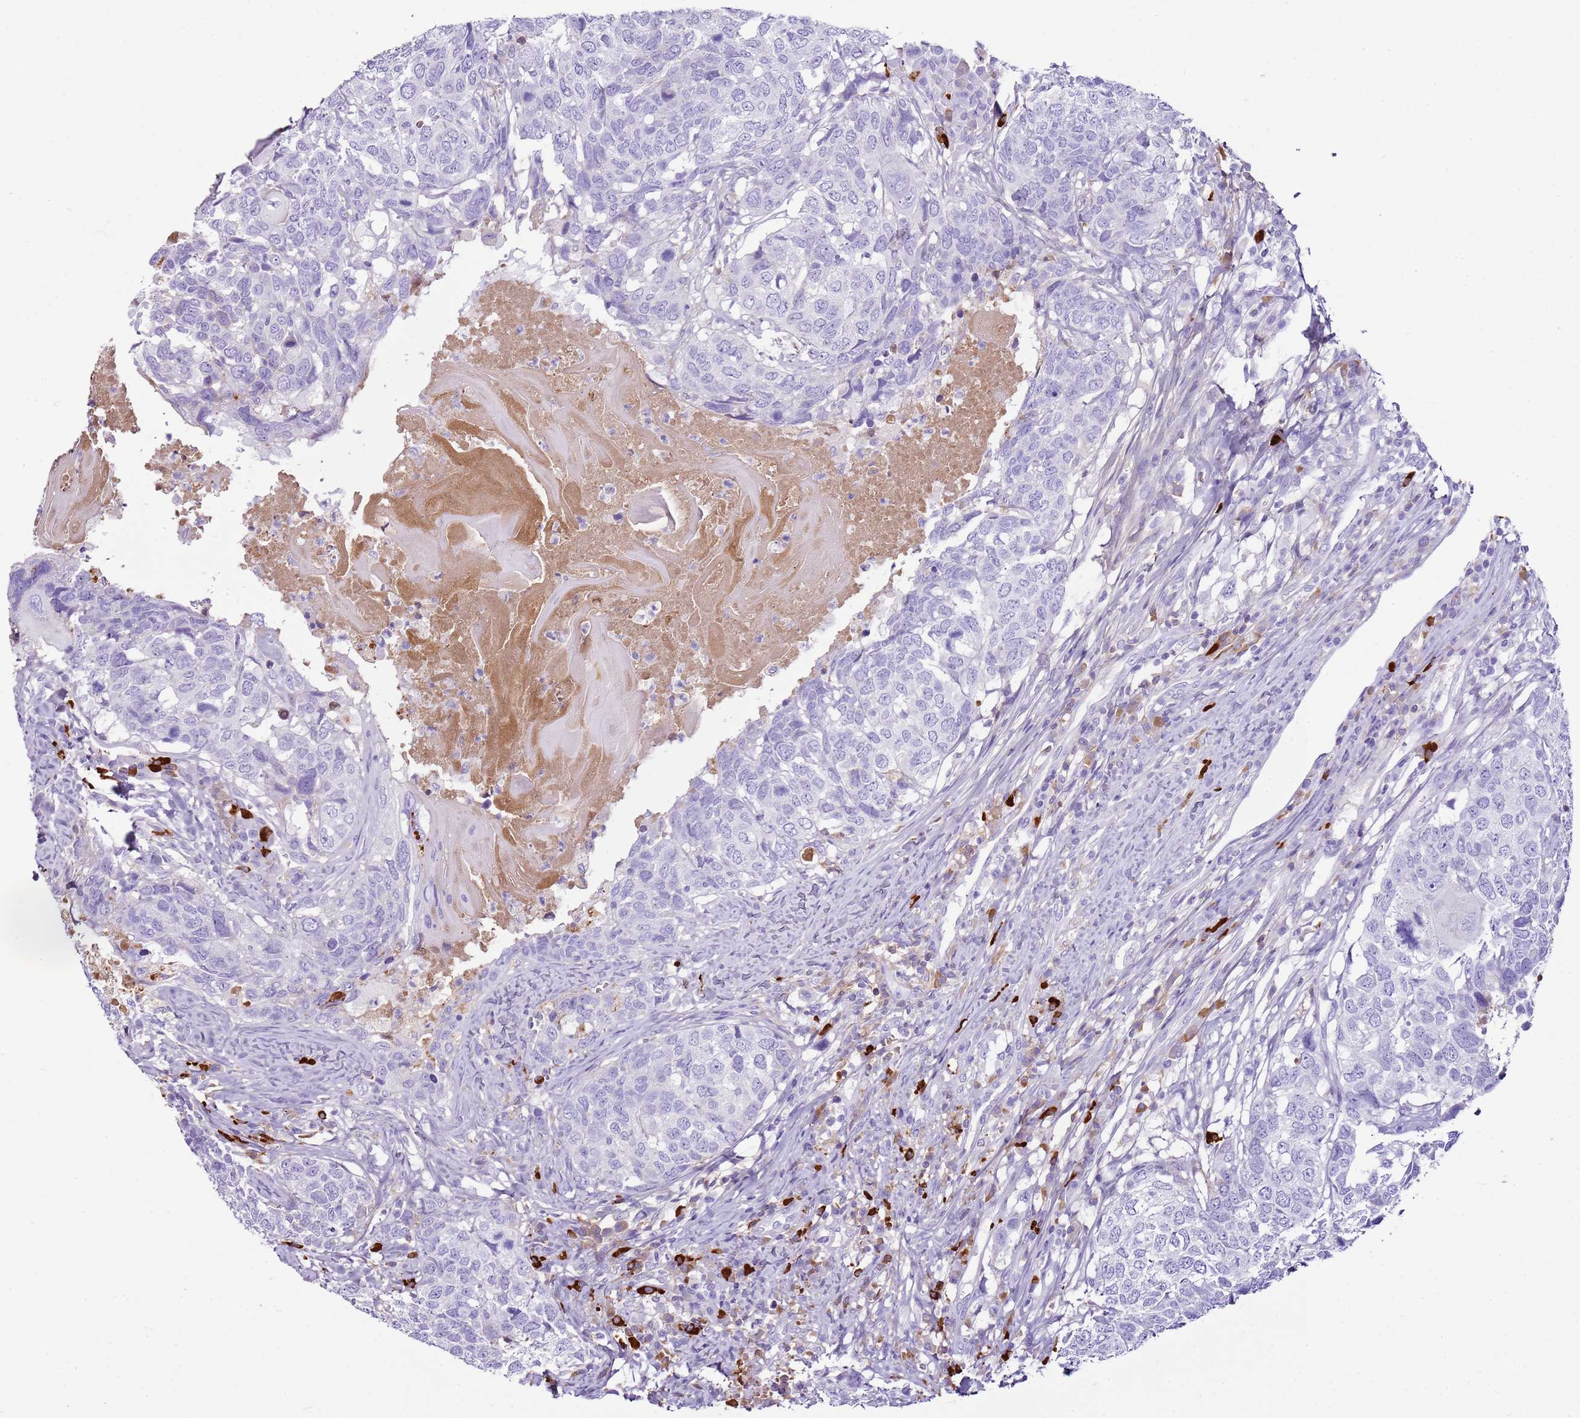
{"staining": {"intensity": "negative", "quantity": "none", "location": "none"}, "tissue": "head and neck cancer", "cell_type": "Tumor cells", "image_type": "cancer", "snomed": [{"axis": "morphology", "description": "Squamous cell carcinoma, NOS"}, {"axis": "topography", "description": "Head-Neck"}], "caption": "Immunohistochemical staining of human squamous cell carcinoma (head and neck) shows no significant staining in tumor cells.", "gene": "IGKV3D-11", "patient": {"sex": "male", "age": 66}}